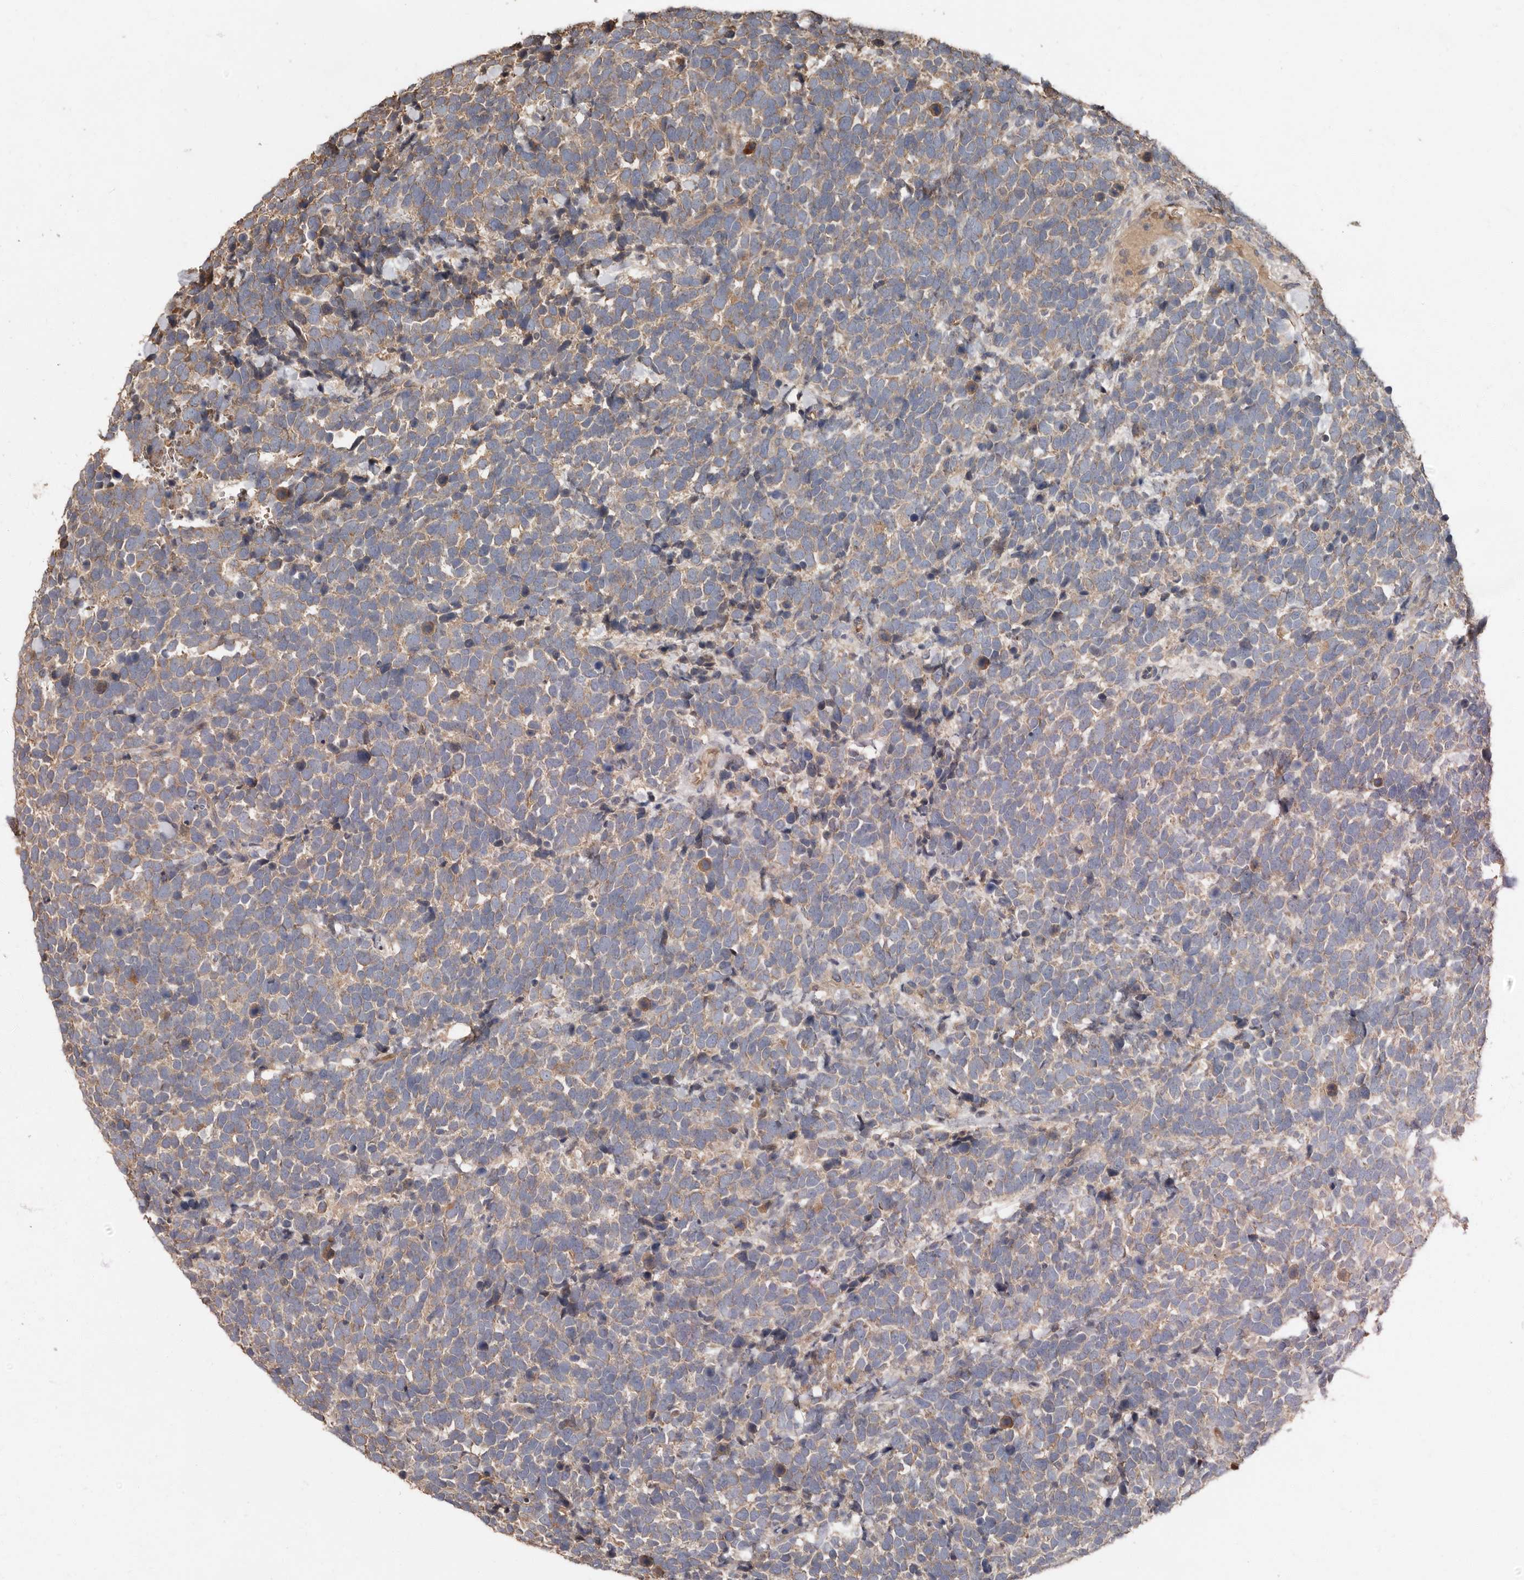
{"staining": {"intensity": "weak", "quantity": "25%-75%", "location": "cytoplasmic/membranous"}, "tissue": "urothelial cancer", "cell_type": "Tumor cells", "image_type": "cancer", "snomed": [{"axis": "morphology", "description": "Urothelial carcinoma, High grade"}, {"axis": "topography", "description": "Urinary bladder"}], "caption": "Urothelial cancer stained with DAB immunohistochemistry demonstrates low levels of weak cytoplasmic/membranous staining in approximately 25%-75% of tumor cells. (brown staining indicates protein expression, while blue staining denotes nuclei).", "gene": "KIF26B", "patient": {"sex": "female", "age": 82}}